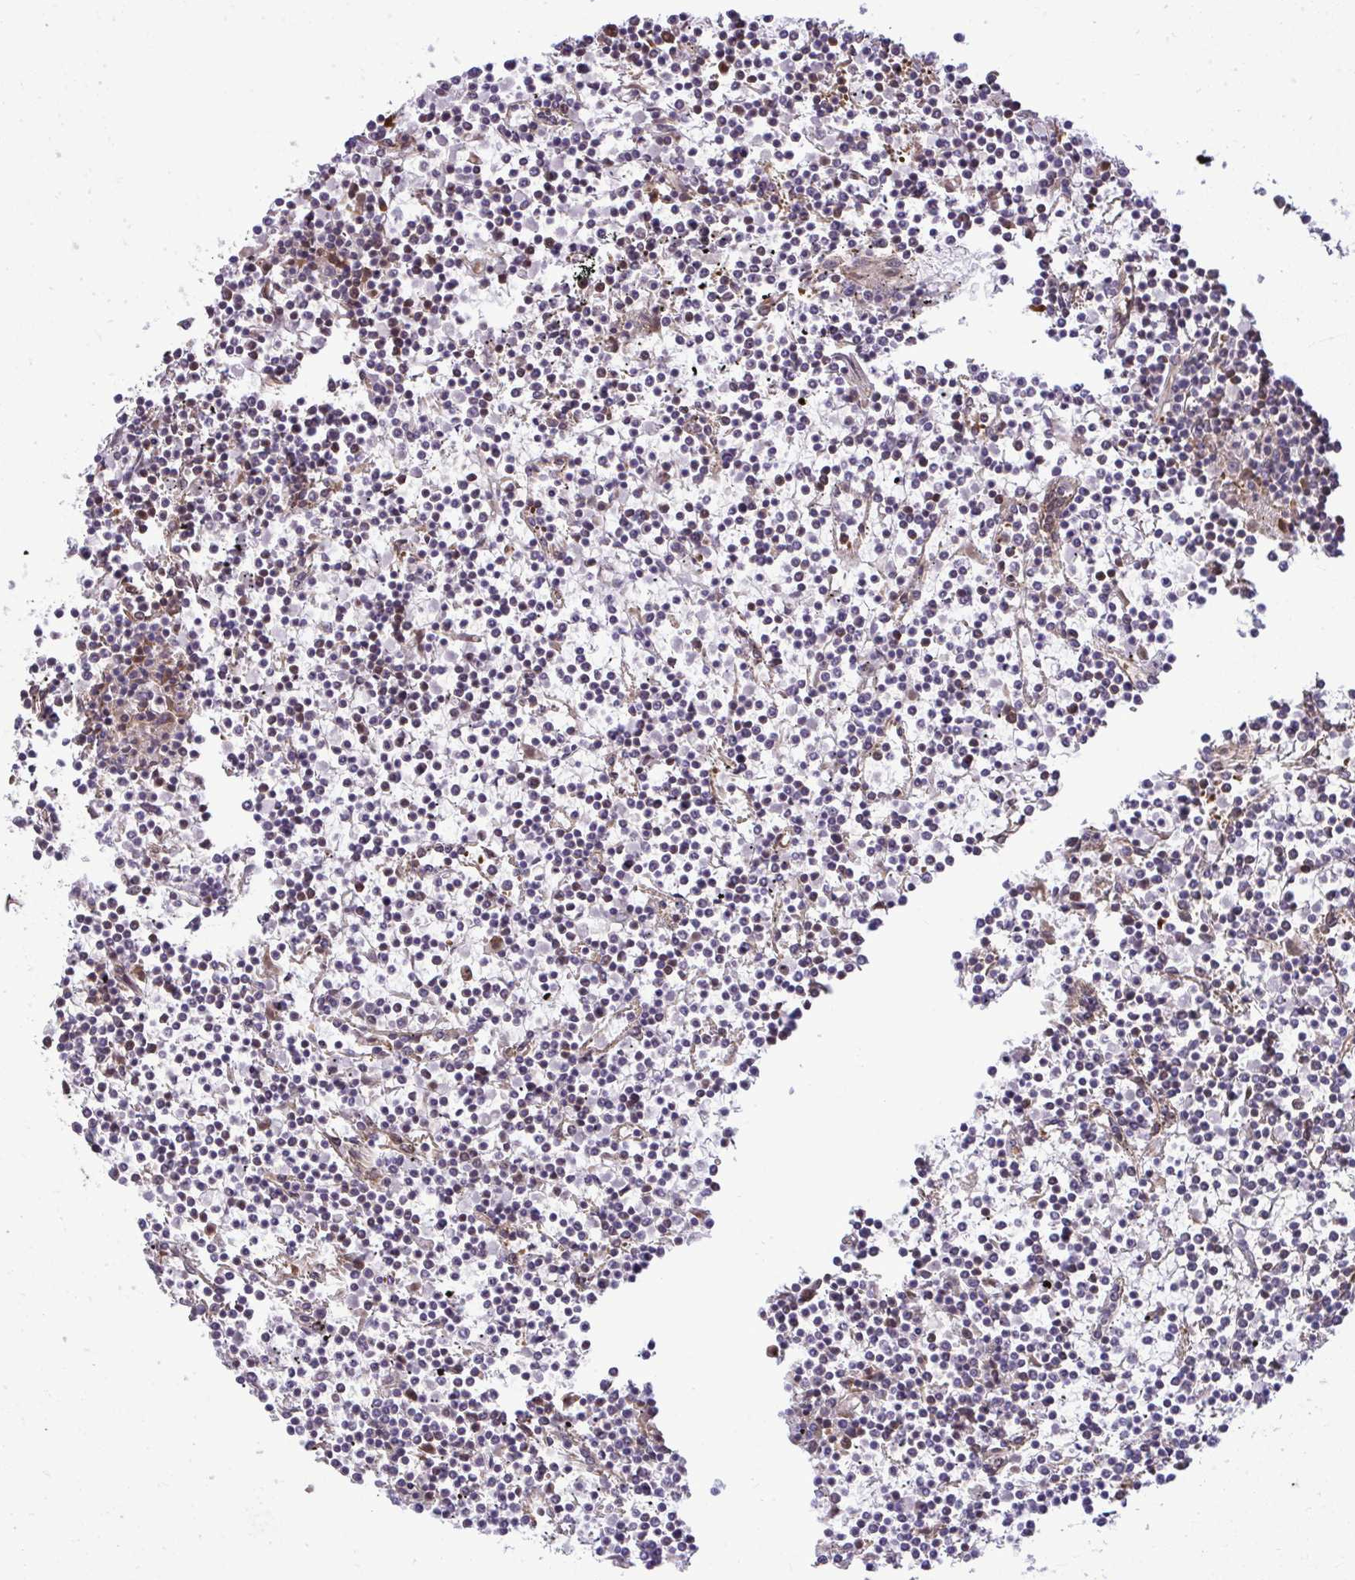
{"staining": {"intensity": "negative", "quantity": "none", "location": "none"}, "tissue": "lymphoma", "cell_type": "Tumor cells", "image_type": "cancer", "snomed": [{"axis": "morphology", "description": "Malignant lymphoma, non-Hodgkin's type, Low grade"}, {"axis": "topography", "description": "Spleen"}], "caption": "This is an immunohistochemistry micrograph of human malignant lymphoma, non-Hodgkin's type (low-grade). There is no positivity in tumor cells.", "gene": "ZSCAN9", "patient": {"sex": "female", "age": 19}}